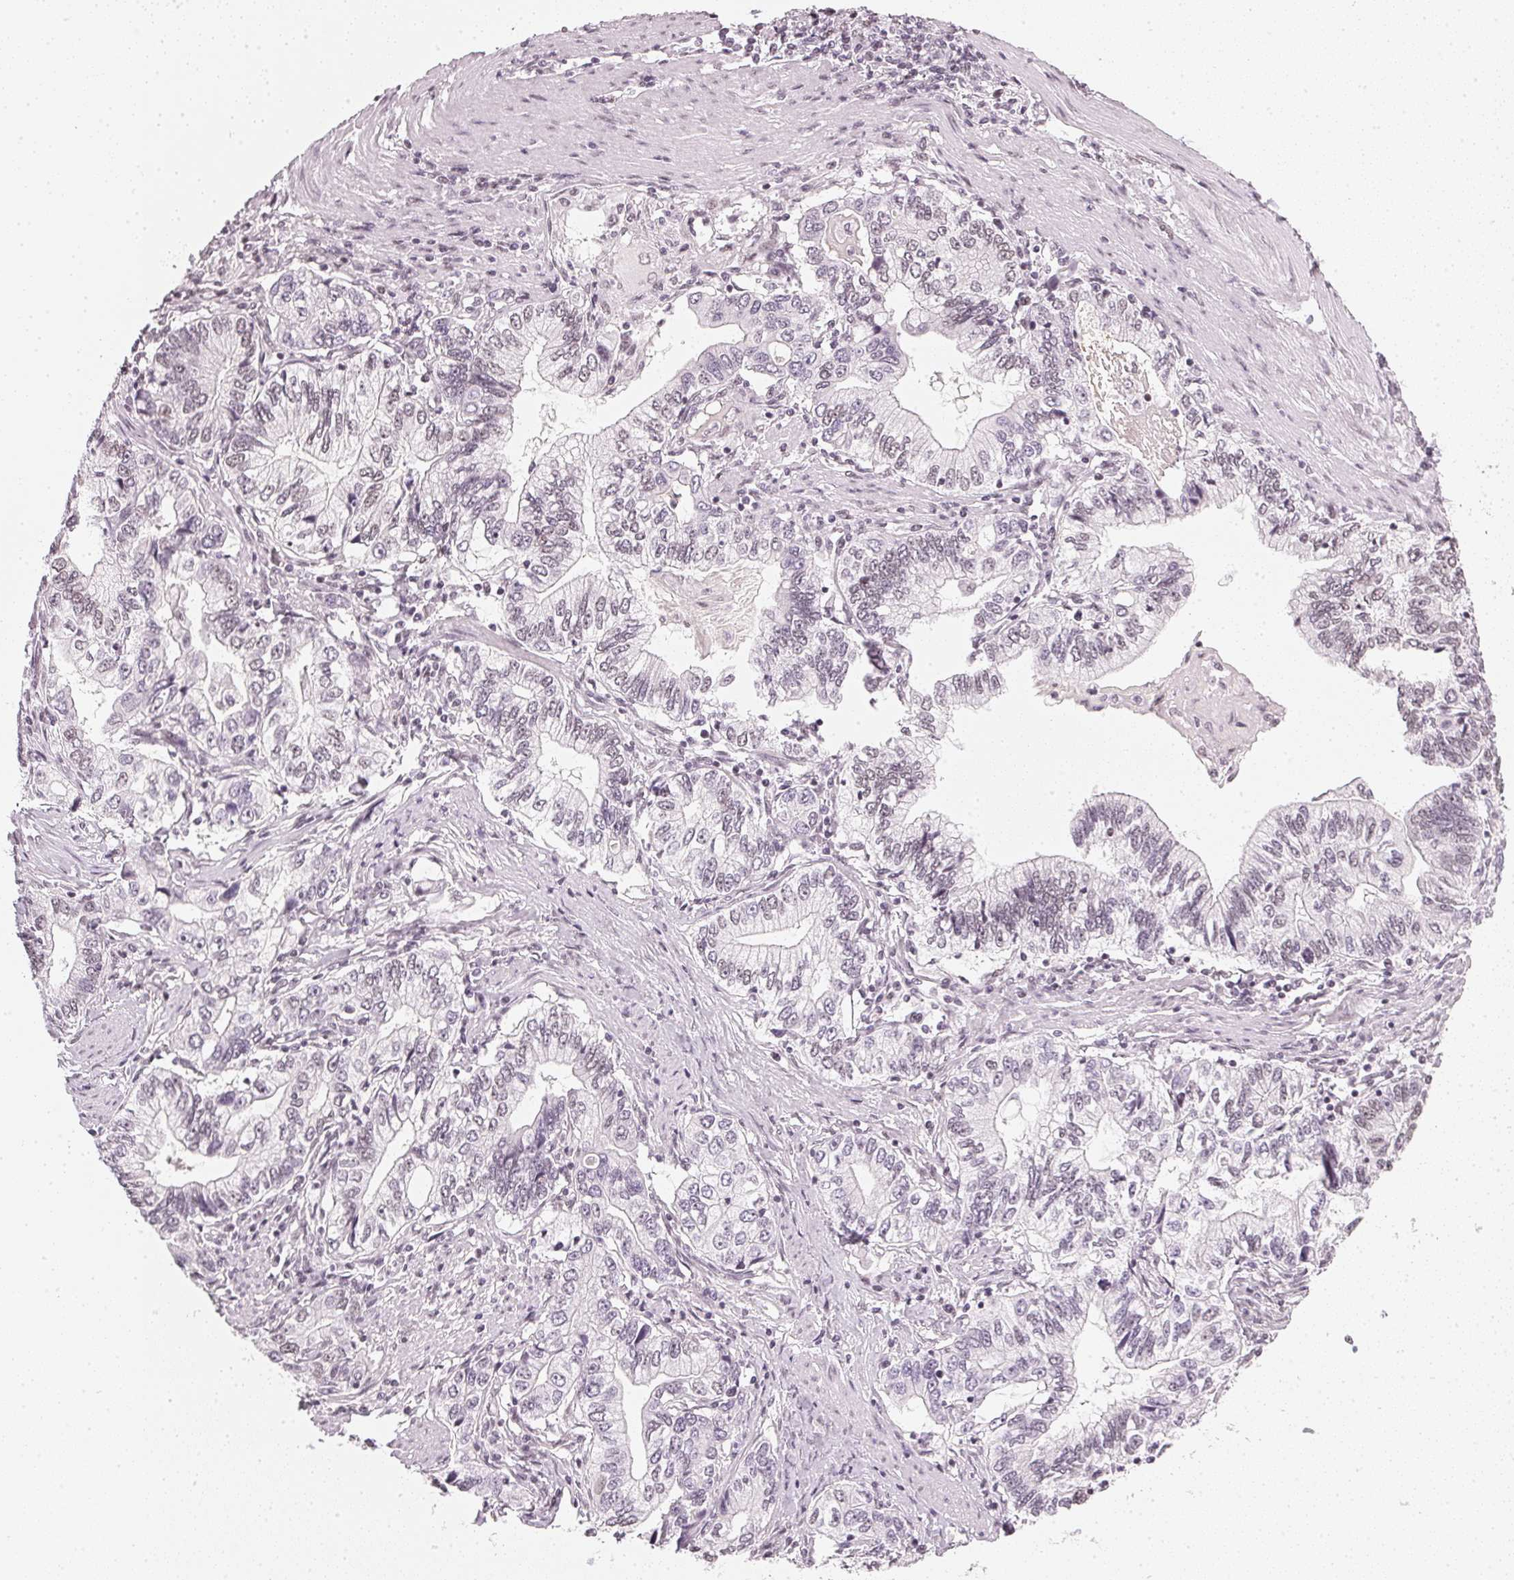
{"staining": {"intensity": "negative", "quantity": "none", "location": "none"}, "tissue": "stomach cancer", "cell_type": "Tumor cells", "image_type": "cancer", "snomed": [{"axis": "morphology", "description": "Adenocarcinoma, NOS"}, {"axis": "topography", "description": "Stomach, lower"}], "caption": "Stomach cancer (adenocarcinoma) was stained to show a protein in brown. There is no significant positivity in tumor cells.", "gene": "DNAJC6", "patient": {"sex": "female", "age": 72}}